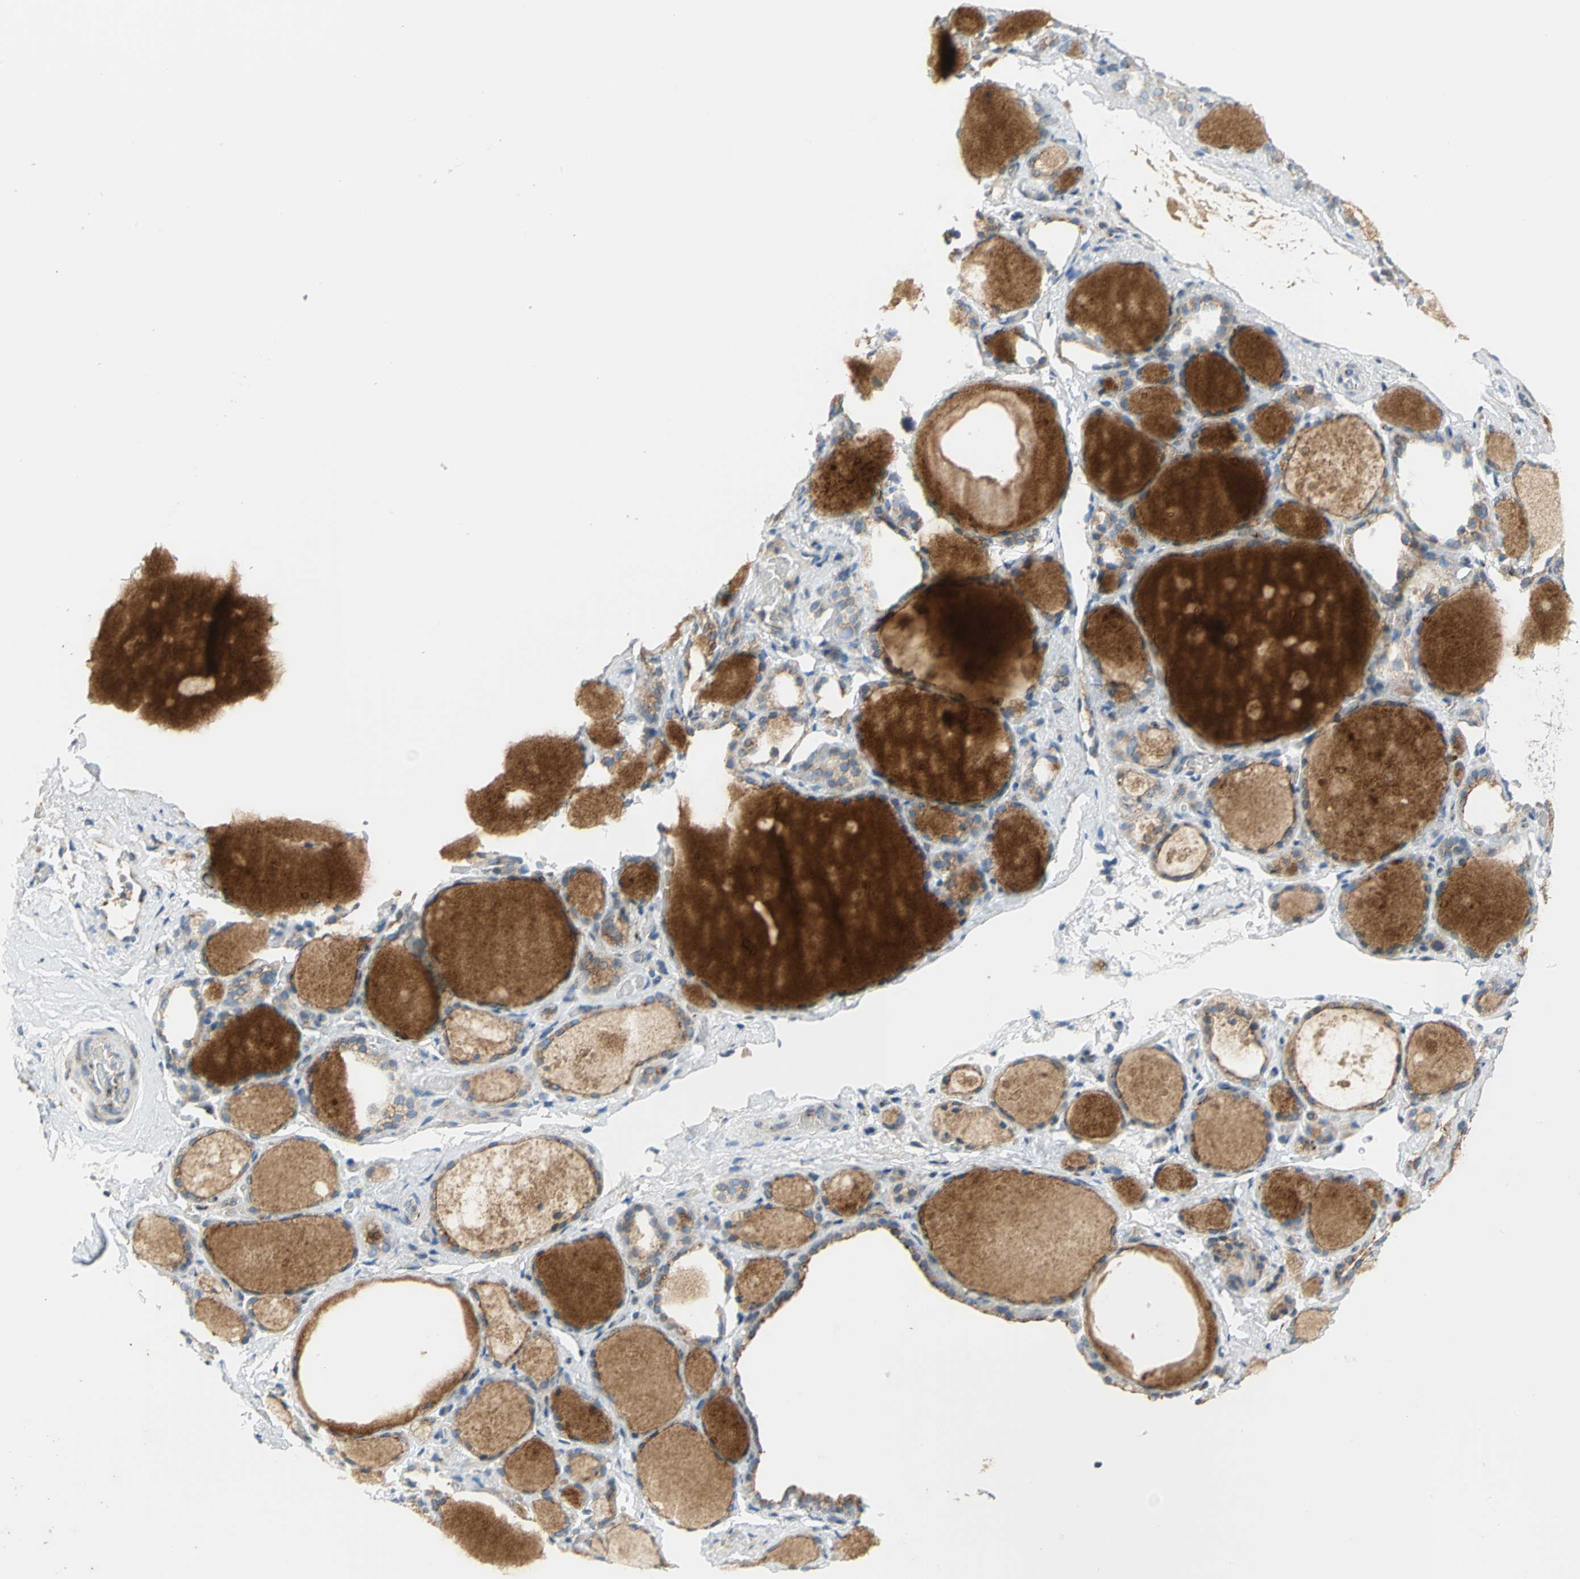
{"staining": {"intensity": "moderate", "quantity": ">75%", "location": "cytoplasmic/membranous"}, "tissue": "thyroid gland", "cell_type": "Glandular cells", "image_type": "normal", "snomed": [{"axis": "morphology", "description": "Normal tissue, NOS"}, {"axis": "topography", "description": "Thyroid gland"}], "caption": "Protein staining demonstrates moderate cytoplasmic/membranous positivity in about >75% of glandular cells in unremarkable thyroid gland.", "gene": "GPR3", "patient": {"sex": "female", "age": 75}}